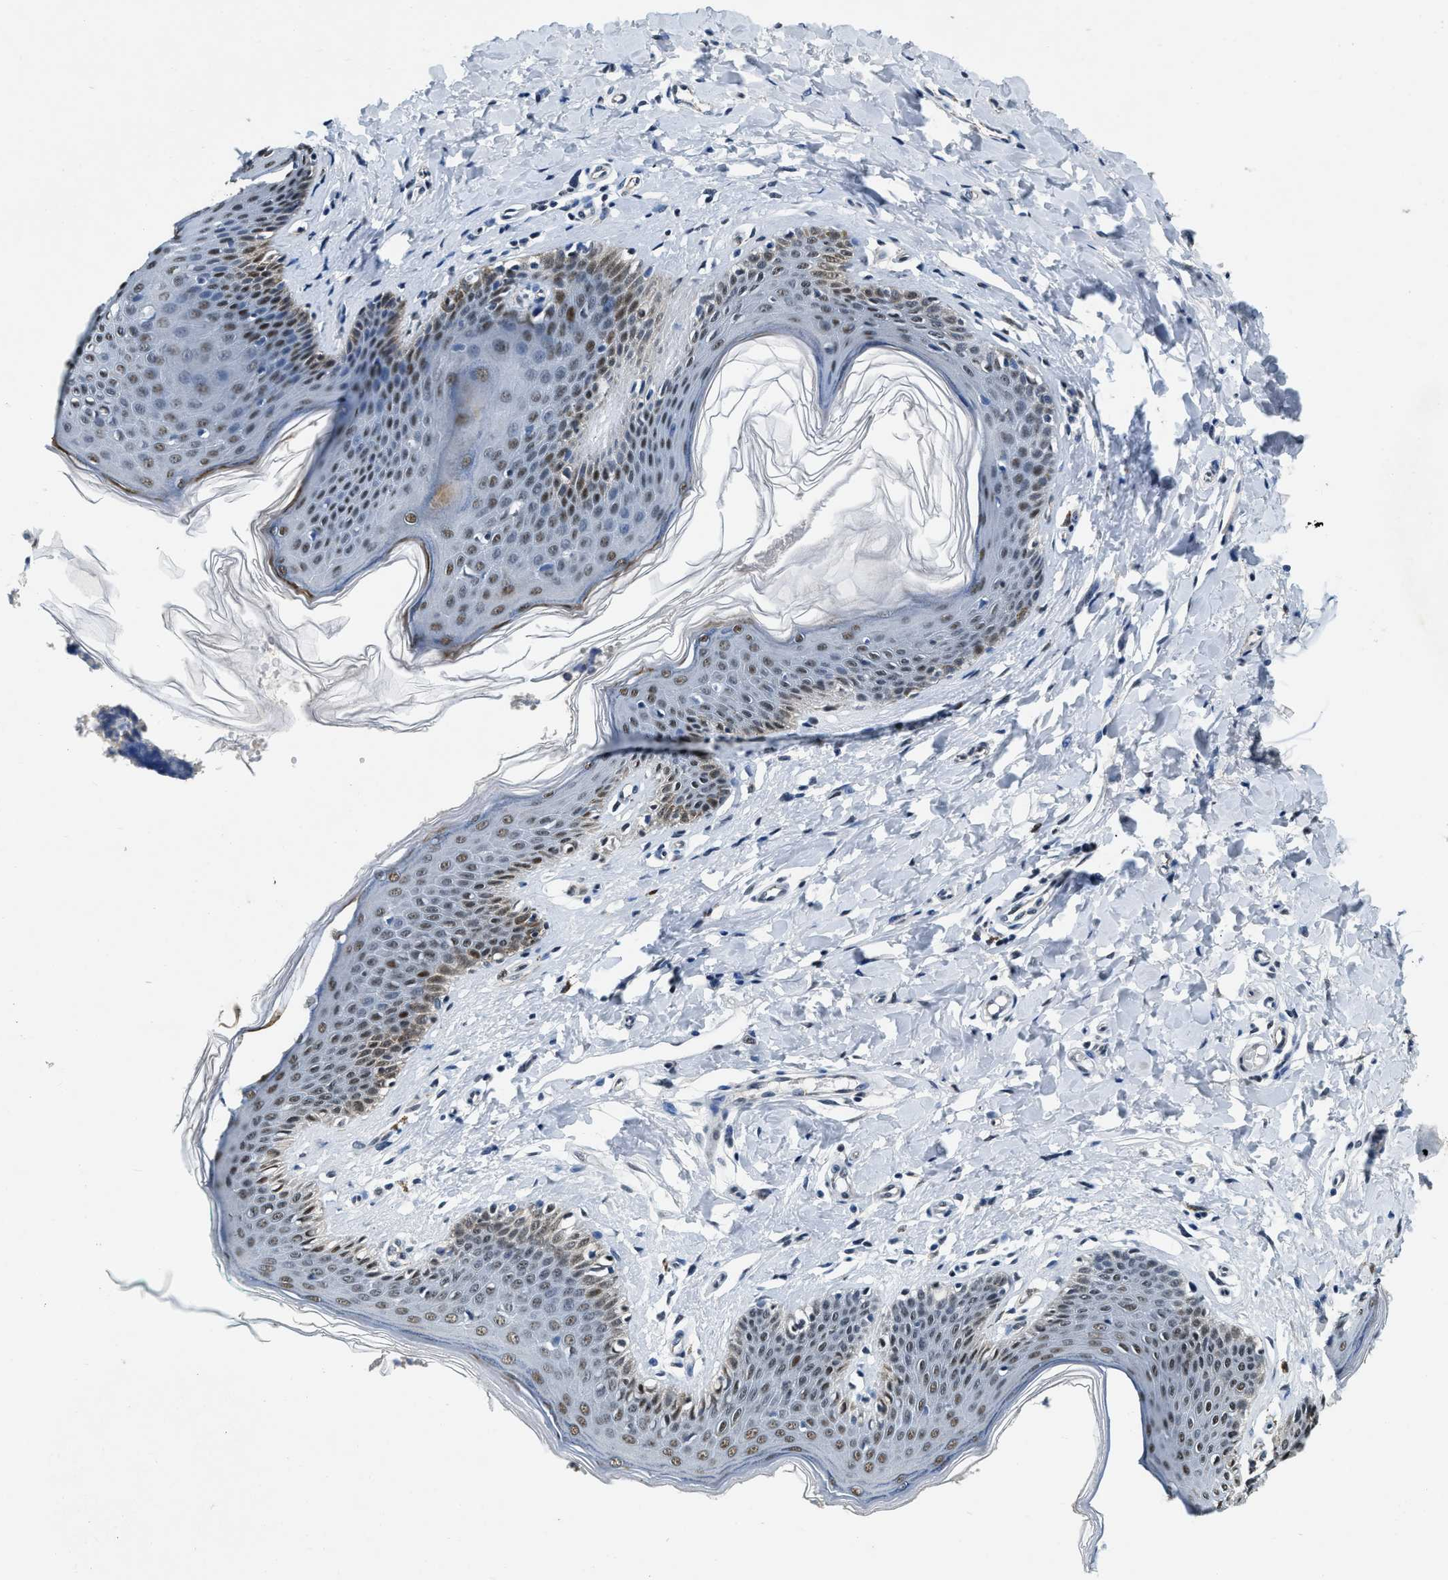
{"staining": {"intensity": "moderate", "quantity": "25%-75%", "location": "nuclear"}, "tissue": "skin", "cell_type": "Epidermal cells", "image_type": "normal", "snomed": [{"axis": "morphology", "description": "Normal tissue, NOS"}, {"axis": "topography", "description": "Vulva"}], "caption": "An immunohistochemistry (IHC) photomicrograph of normal tissue is shown. Protein staining in brown shows moderate nuclear positivity in skin within epidermal cells. The staining was performed using DAB, with brown indicating positive protein expression. Nuclei are stained blue with hematoxylin.", "gene": "CCNE1", "patient": {"sex": "female", "age": 66}}